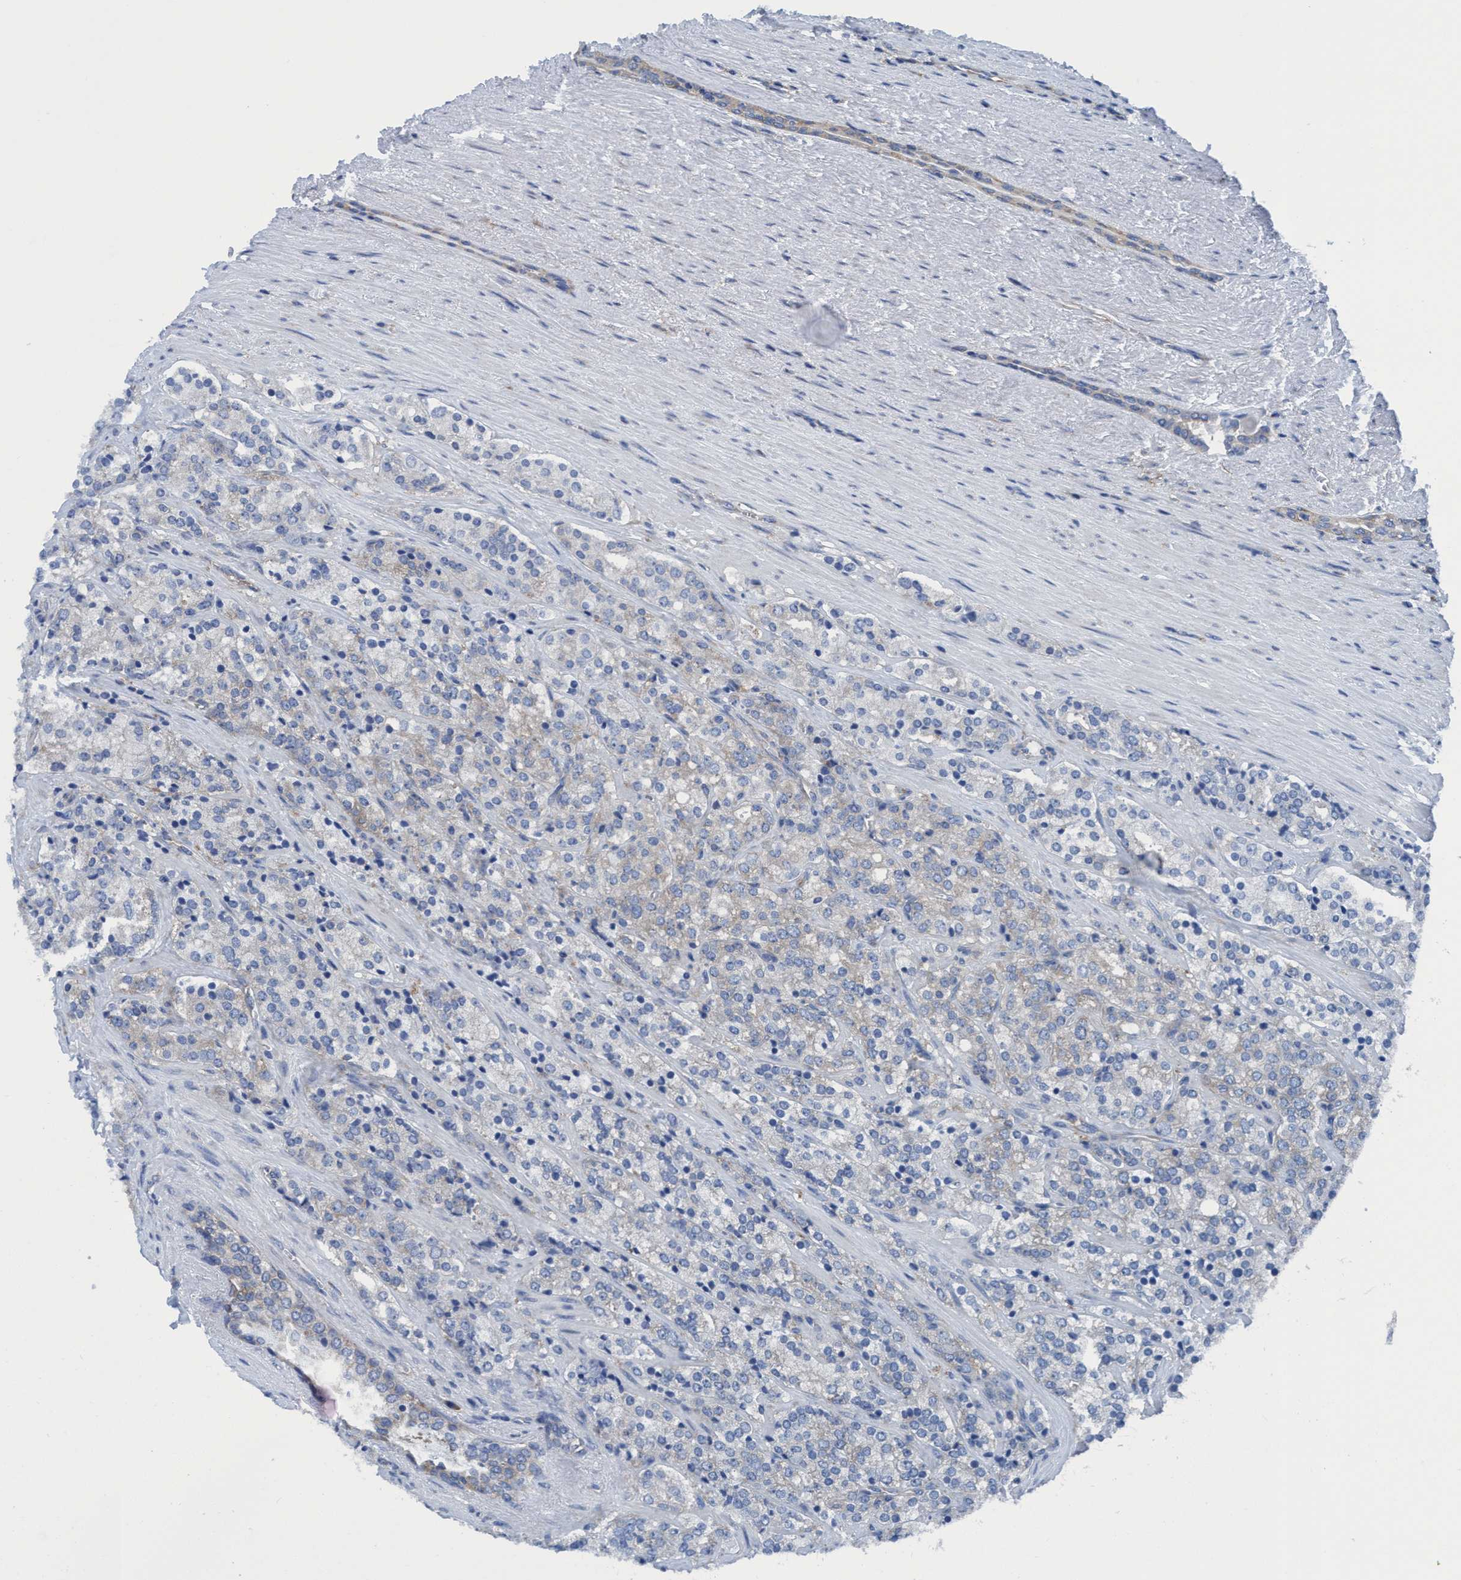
{"staining": {"intensity": "weak", "quantity": "<25%", "location": "cytoplasmic/membranous"}, "tissue": "prostate cancer", "cell_type": "Tumor cells", "image_type": "cancer", "snomed": [{"axis": "morphology", "description": "Adenocarcinoma, High grade"}, {"axis": "topography", "description": "Prostate"}], "caption": "Adenocarcinoma (high-grade) (prostate) stained for a protein using immunohistochemistry (IHC) reveals no staining tumor cells.", "gene": "NMT1", "patient": {"sex": "male", "age": 71}}